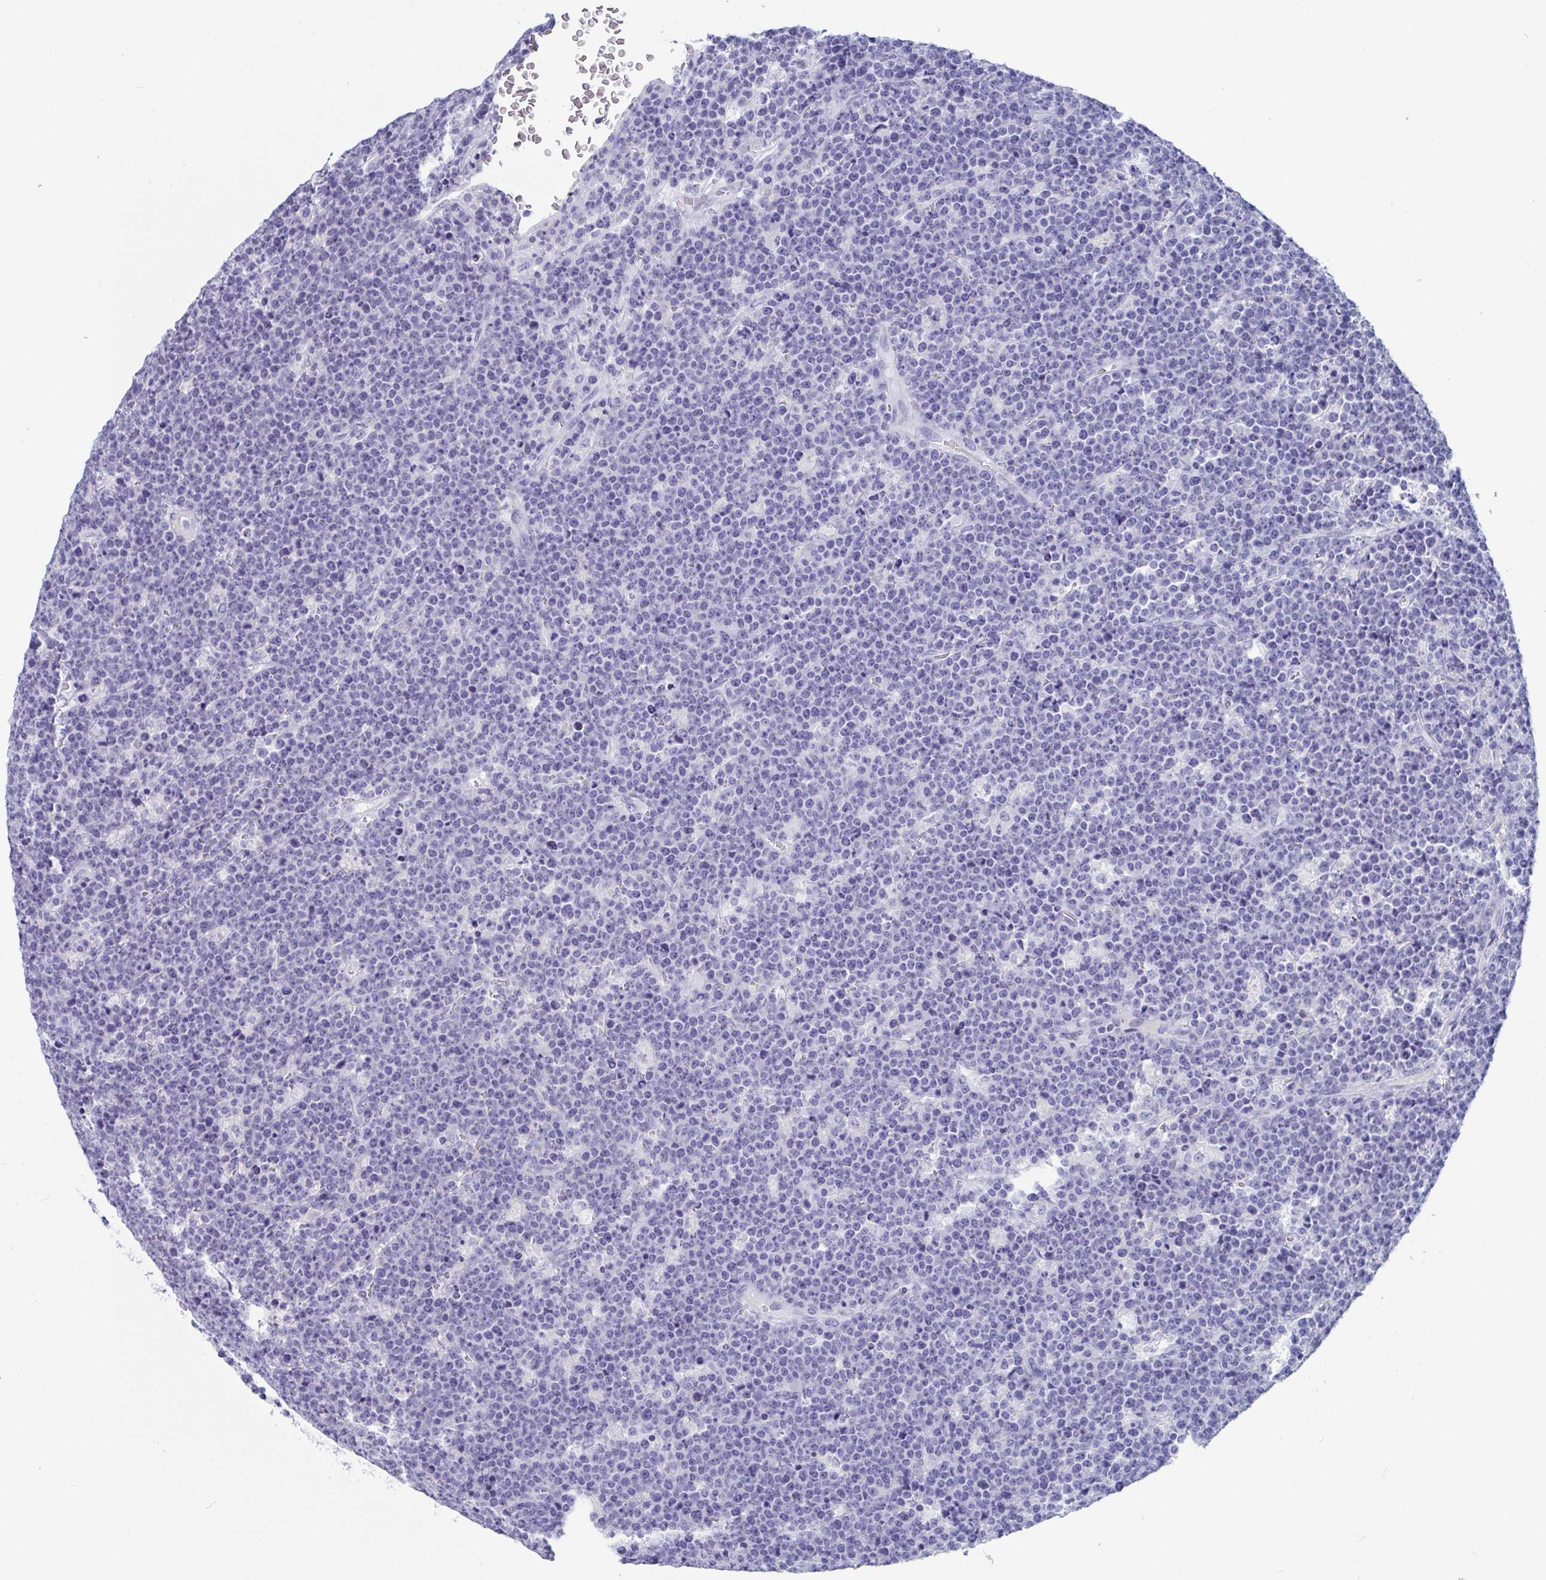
{"staining": {"intensity": "negative", "quantity": "none", "location": "none"}, "tissue": "lymphoma", "cell_type": "Tumor cells", "image_type": "cancer", "snomed": [{"axis": "morphology", "description": "Malignant lymphoma, non-Hodgkin's type, High grade"}, {"axis": "topography", "description": "Ovary"}], "caption": "Tumor cells show no significant protein positivity in high-grade malignant lymphoma, non-Hodgkin's type.", "gene": "PLA2G1B", "patient": {"sex": "female", "age": 56}}